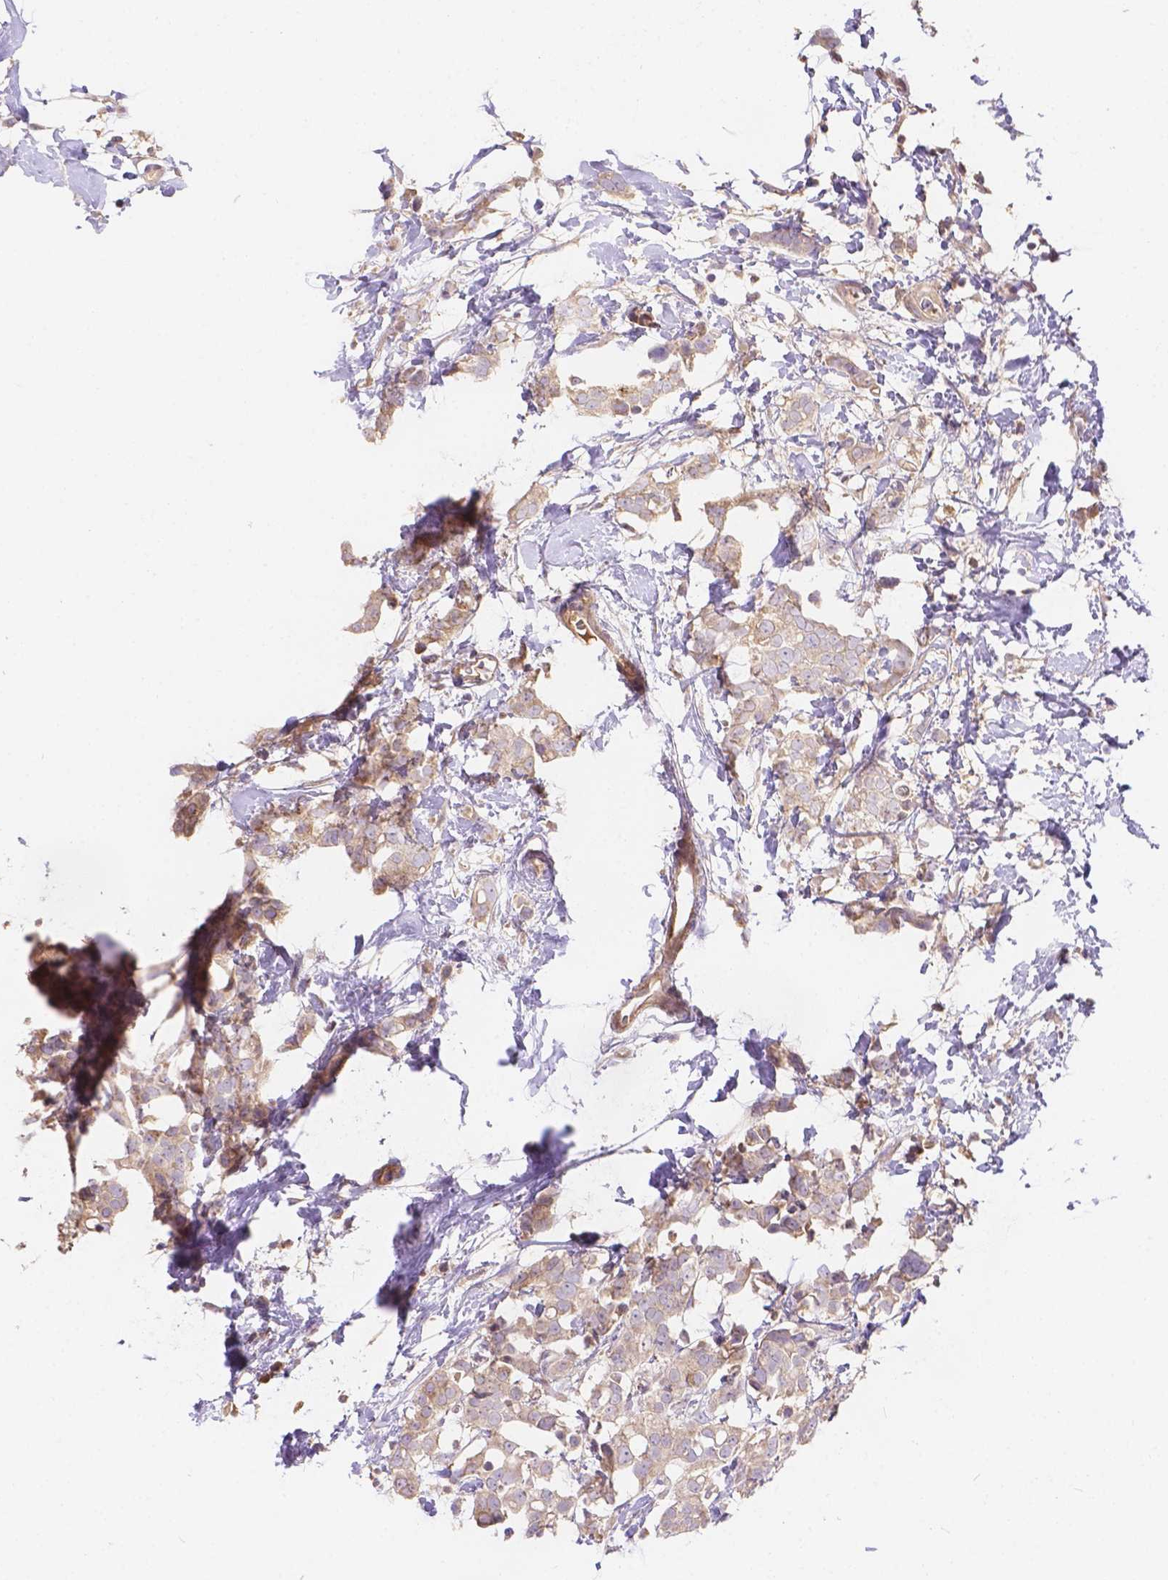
{"staining": {"intensity": "weak", "quantity": ">75%", "location": "cytoplasmic/membranous"}, "tissue": "breast cancer", "cell_type": "Tumor cells", "image_type": "cancer", "snomed": [{"axis": "morphology", "description": "Duct carcinoma"}, {"axis": "topography", "description": "Breast"}], "caption": "Human breast cancer (intraductal carcinoma) stained for a protein (brown) exhibits weak cytoplasmic/membranous positive expression in about >75% of tumor cells.", "gene": "CDK10", "patient": {"sex": "female", "age": 40}}